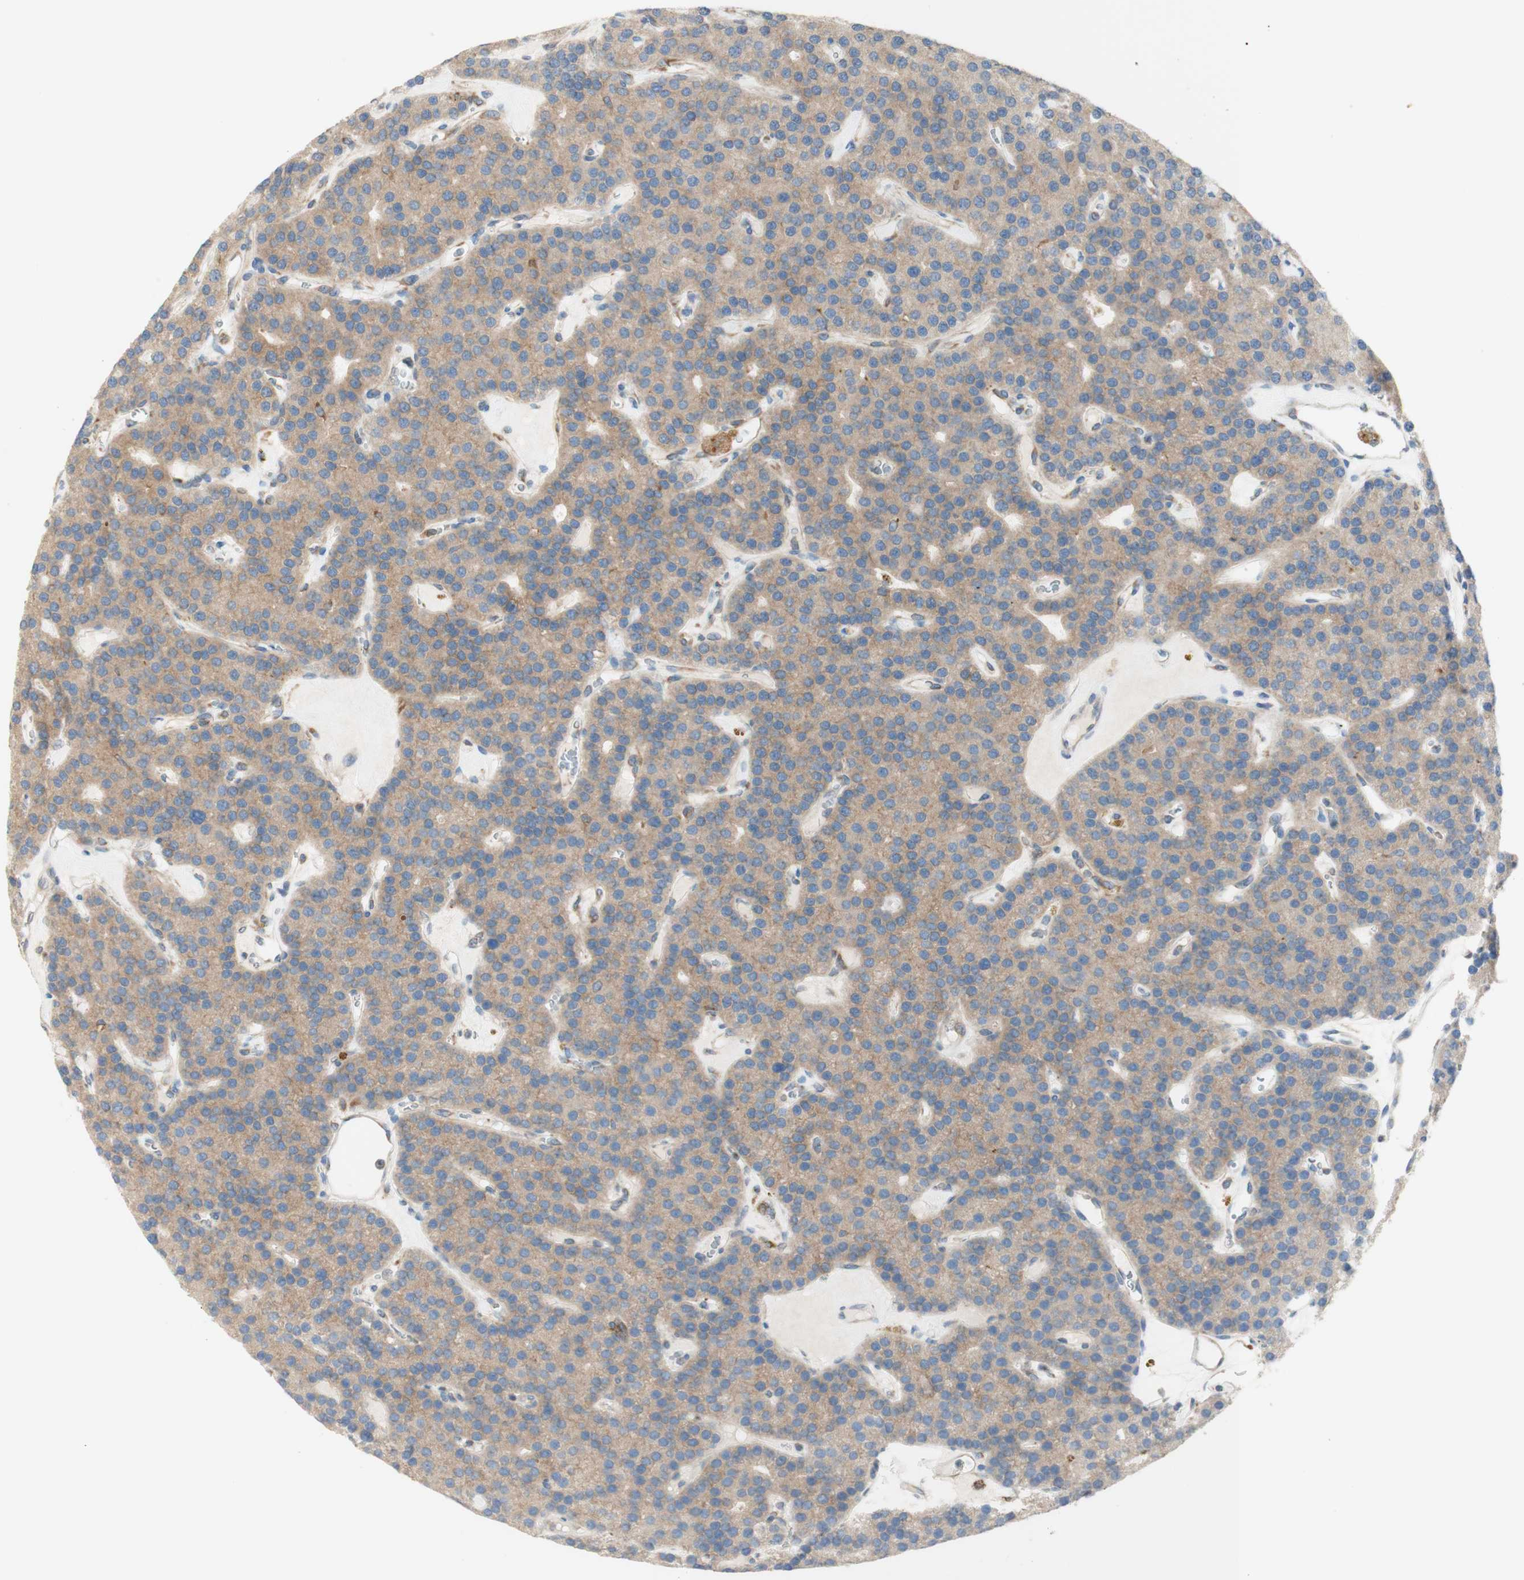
{"staining": {"intensity": "weak", "quantity": ">75%", "location": "cytoplasmic/membranous"}, "tissue": "parathyroid gland", "cell_type": "Glandular cells", "image_type": "normal", "snomed": [{"axis": "morphology", "description": "Normal tissue, NOS"}, {"axis": "morphology", "description": "Adenoma, NOS"}, {"axis": "topography", "description": "Parathyroid gland"}], "caption": "Protein expression analysis of unremarkable parathyroid gland reveals weak cytoplasmic/membranous staining in about >75% of glandular cells. The staining was performed using DAB to visualize the protein expression in brown, while the nuclei were stained in blue with hematoxylin (Magnification: 20x).", "gene": "MANF", "patient": {"sex": "female", "age": 86}}